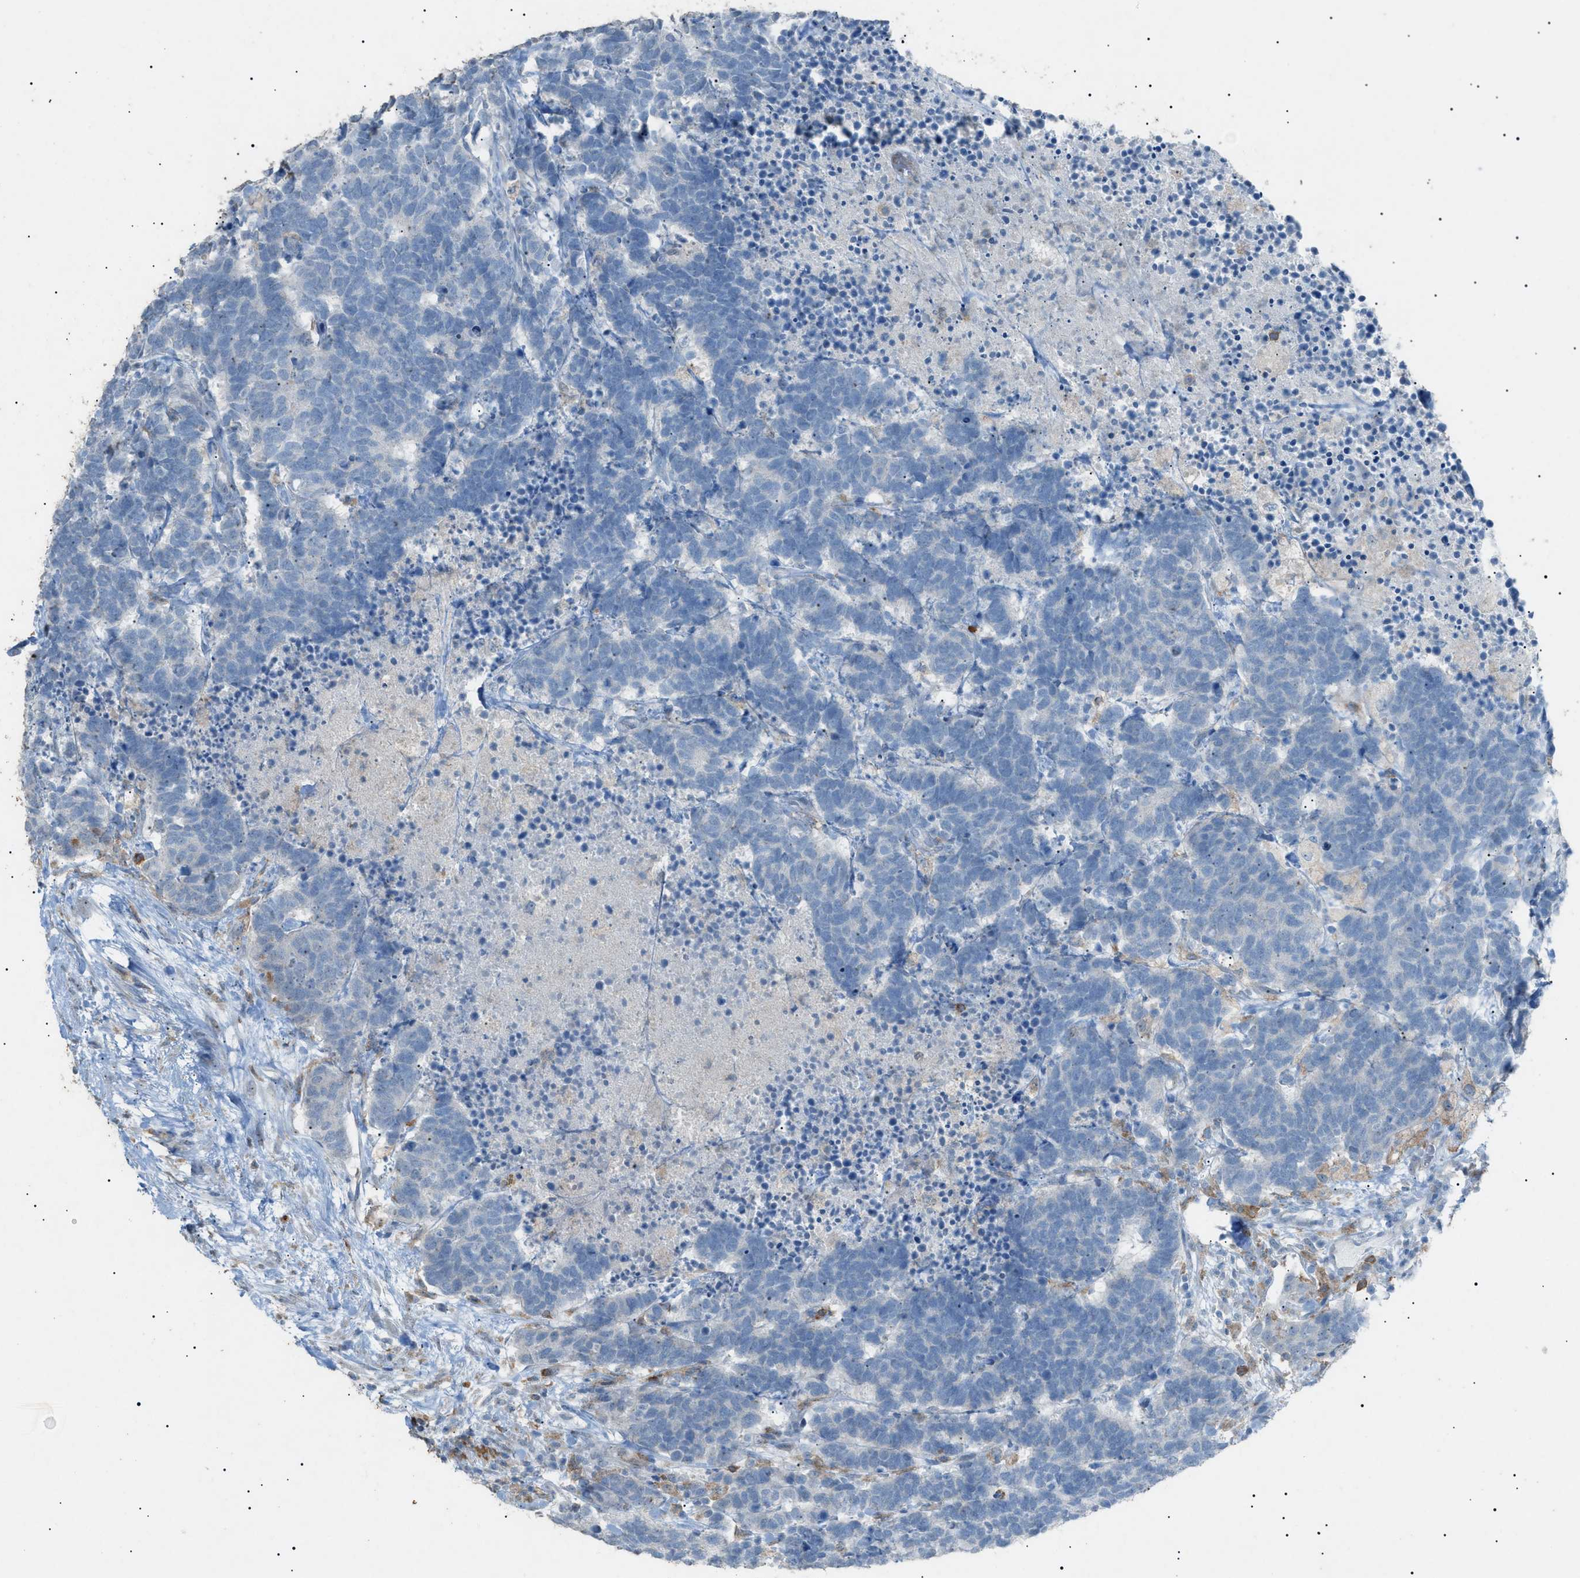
{"staining": {"intensity": "negative", "quantity": "none", "location": "none"}, "tissue": "carcinoid", "cell_type": "Tumor cells", "image_type": "cancer", "snomed": [{"axis": "morphology", "description": "Carcinoma, NOS"}, {"axis": "morphology", "description": "Carcinoid, malignant, NOS"}, {"axis": "topography", "description": "Urinary bladder"}], "caption": "This photomicrograph is of carcinoid stained with IHC to label a protein in brown with the nuclei are counter-stained blue. There is no expression in tumor cells.", "gene": "BTK", "patient": {"sex": "male", "age": 57}}